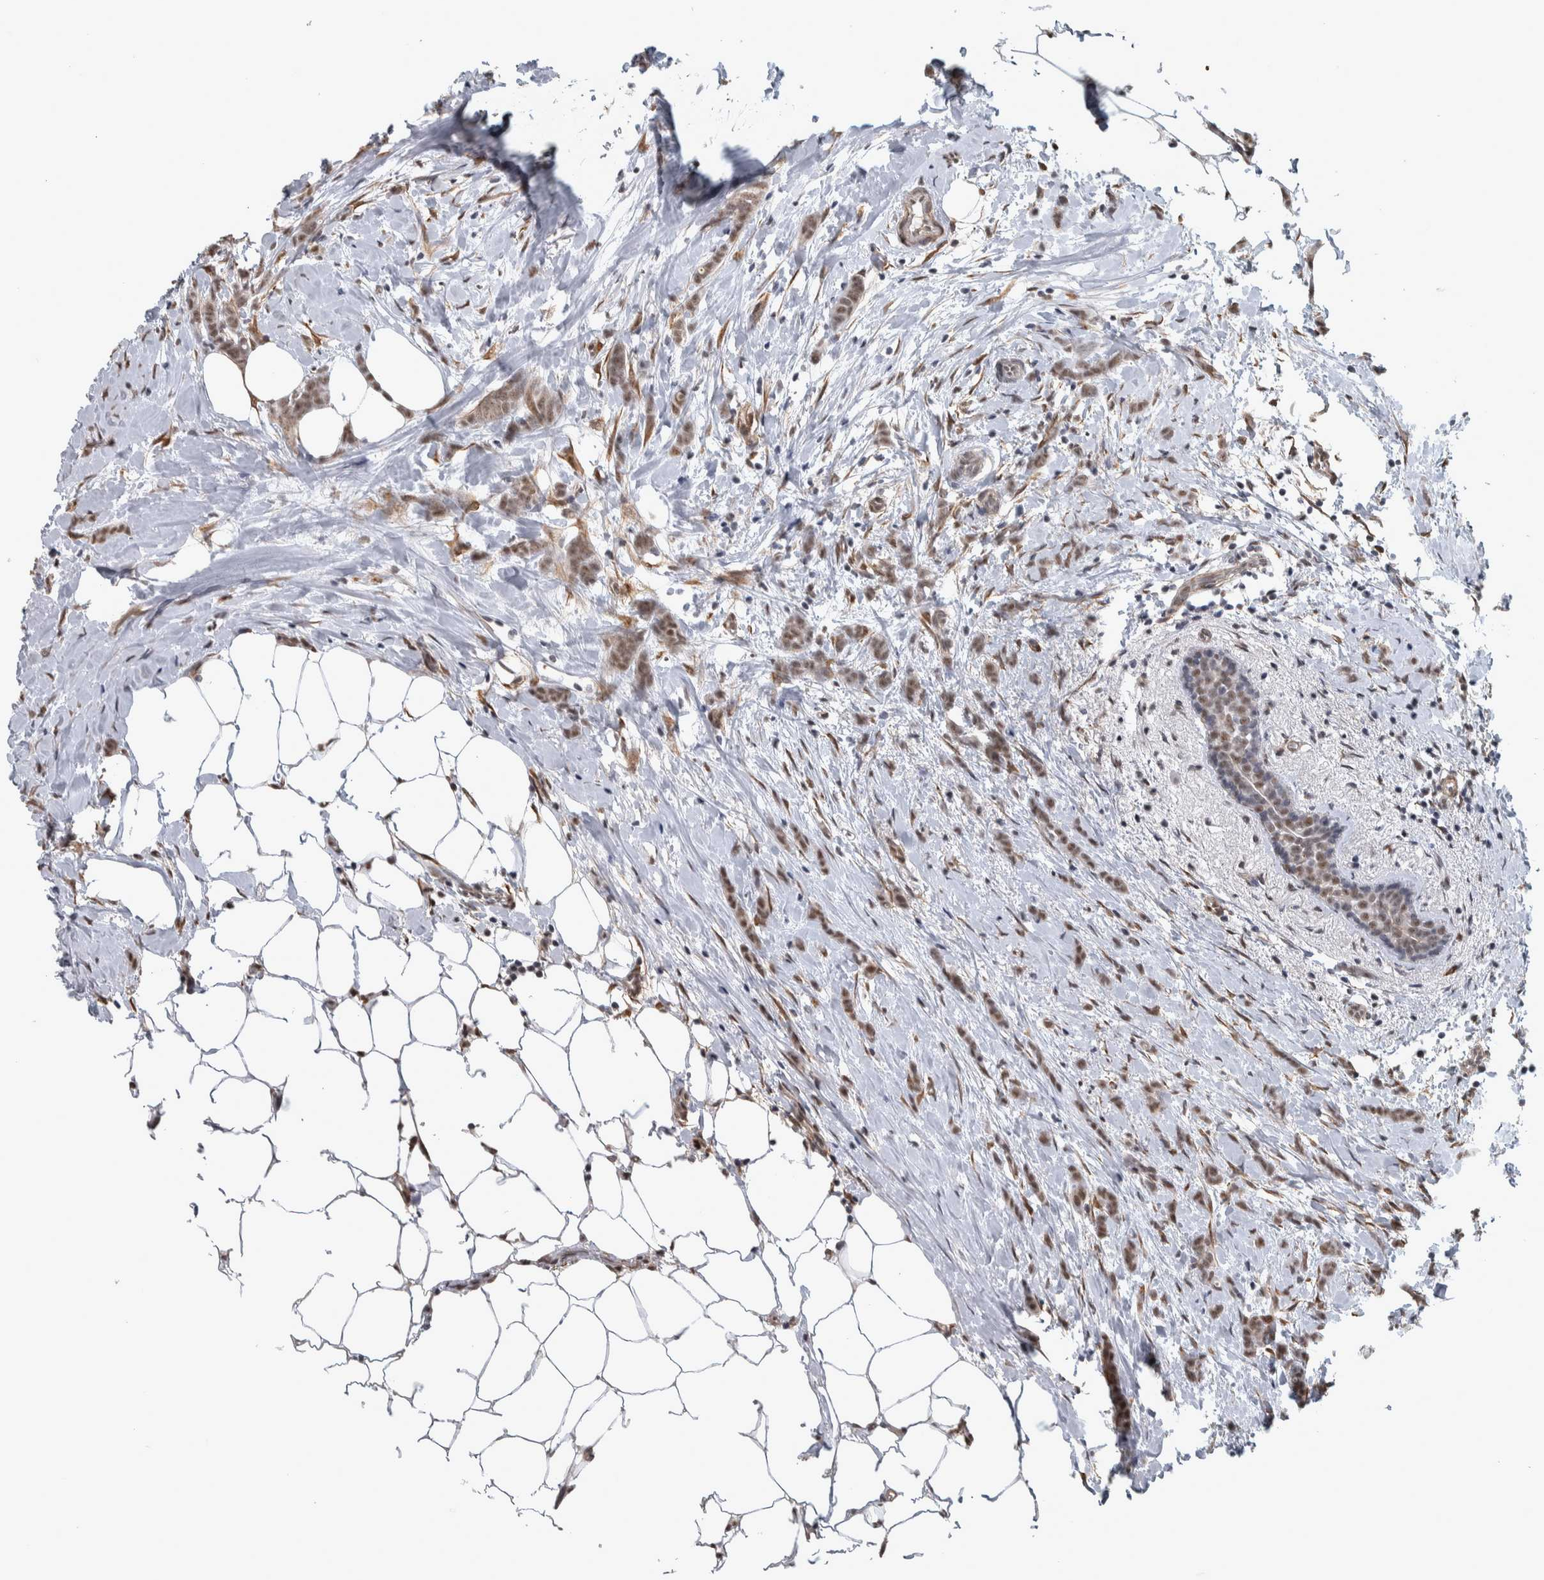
{"staining": {"intensity": "moderate", "quantity": ">75%", "location": "nuclear"}, "tissue": "breast cancer", "cell_type": "Tumor cells", "image_type": "cancer", "snomed": [{"axis": "morphology", "description": "Lobular carcinoma, in situ"}, {"axis": "morphology", "description": "Lobular carcinoma"}, {"axis": "topography", "description": "Breast"}], "caption": "Immunohistochemistry image of neoplastic tissue: breast cancer stained using immunohistochemistry (IHC) exhibits medium levels of moderate protein expression localized specifically in the nuclear of tumor cells, appearing as a nuclear brown color.", "gene": "DDX42", "patient": {"sex": "female", "age": 41}}